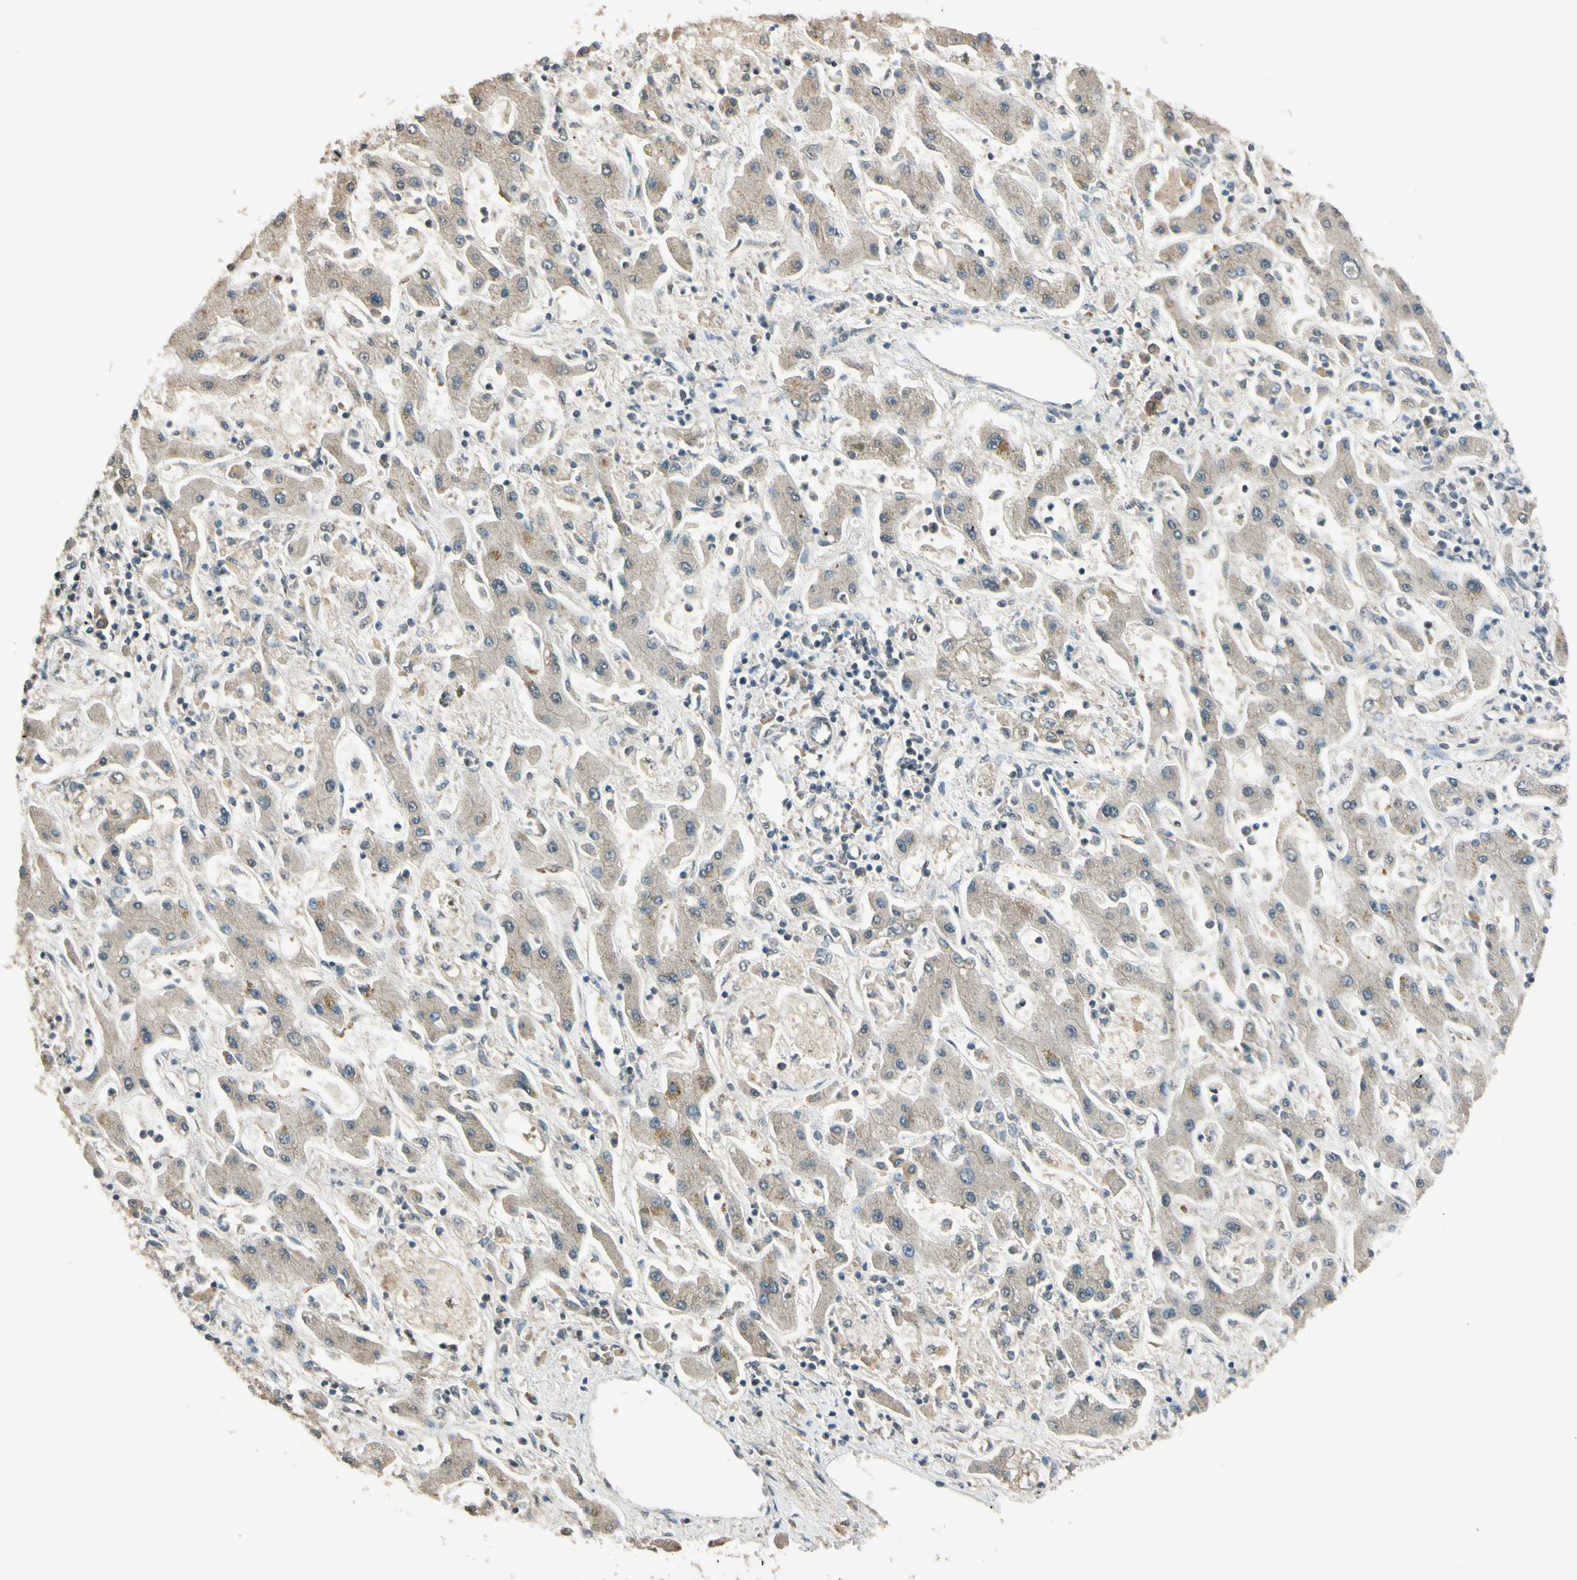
{"staining": {"intensity": "moderate", "quantity": ">75%", "location": "cytoplasmic/membranous,nuclear"}, "tissue": "liver cancer", "cell_type": "Tumor cells", "image_type": "cancer", "snomed": [{"axis": "morphology", "description": "Cholangiocarcinoma"}, {"axis": "topography", "description": "Liver"}], "caption": "Tumor cells display medium levels of moderate cytoplasmic/membranous and nuclear staining in approximately >75% of cells in cholangiocarcinoma (liver).", "gene": "MCPH1", "patient": {"sex": "male", "age": 50}}